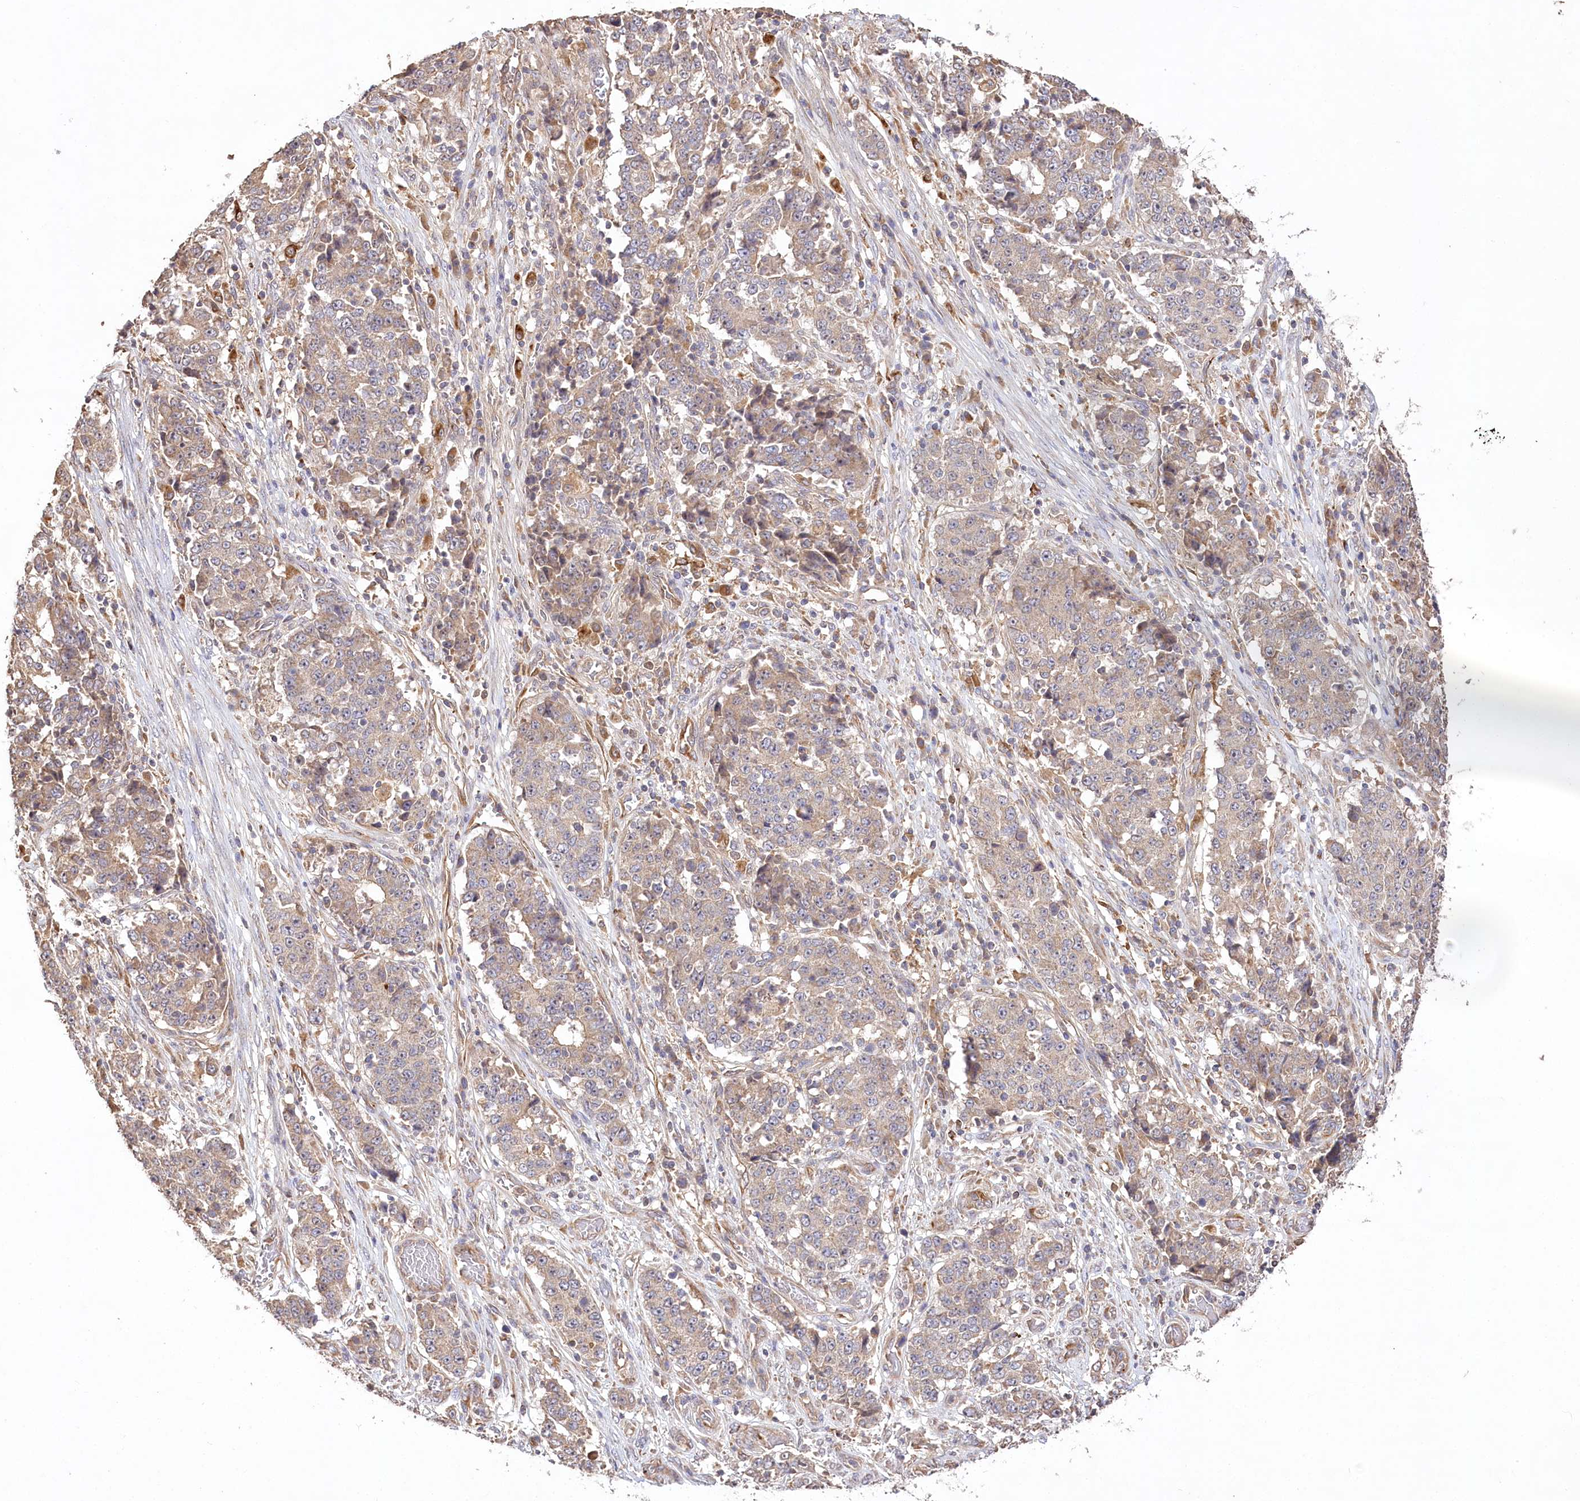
{"staining": {"intensity": "weak", "quantity": ">75%", "location": "cytoplasmic/membranous"}, "tissue": "stomach cancer", "cell_type": "Tumor cells", "image_type": "cancer", "snomed": [{"axis": "morphology", "description": "Adenocarcinoma, NOS"}, {"axis": "topography", "description": "Stomach"}], "caption": "A high-resolution photomicrograph shows immunohistochemistry staining of stomach cancer (adenocarcinoma), which shows weak cytoplasmic/membranous expression in about >75% of tumor cells.", "gene": "DMXL1", "patient": {"sex": "male", "age": 59}}